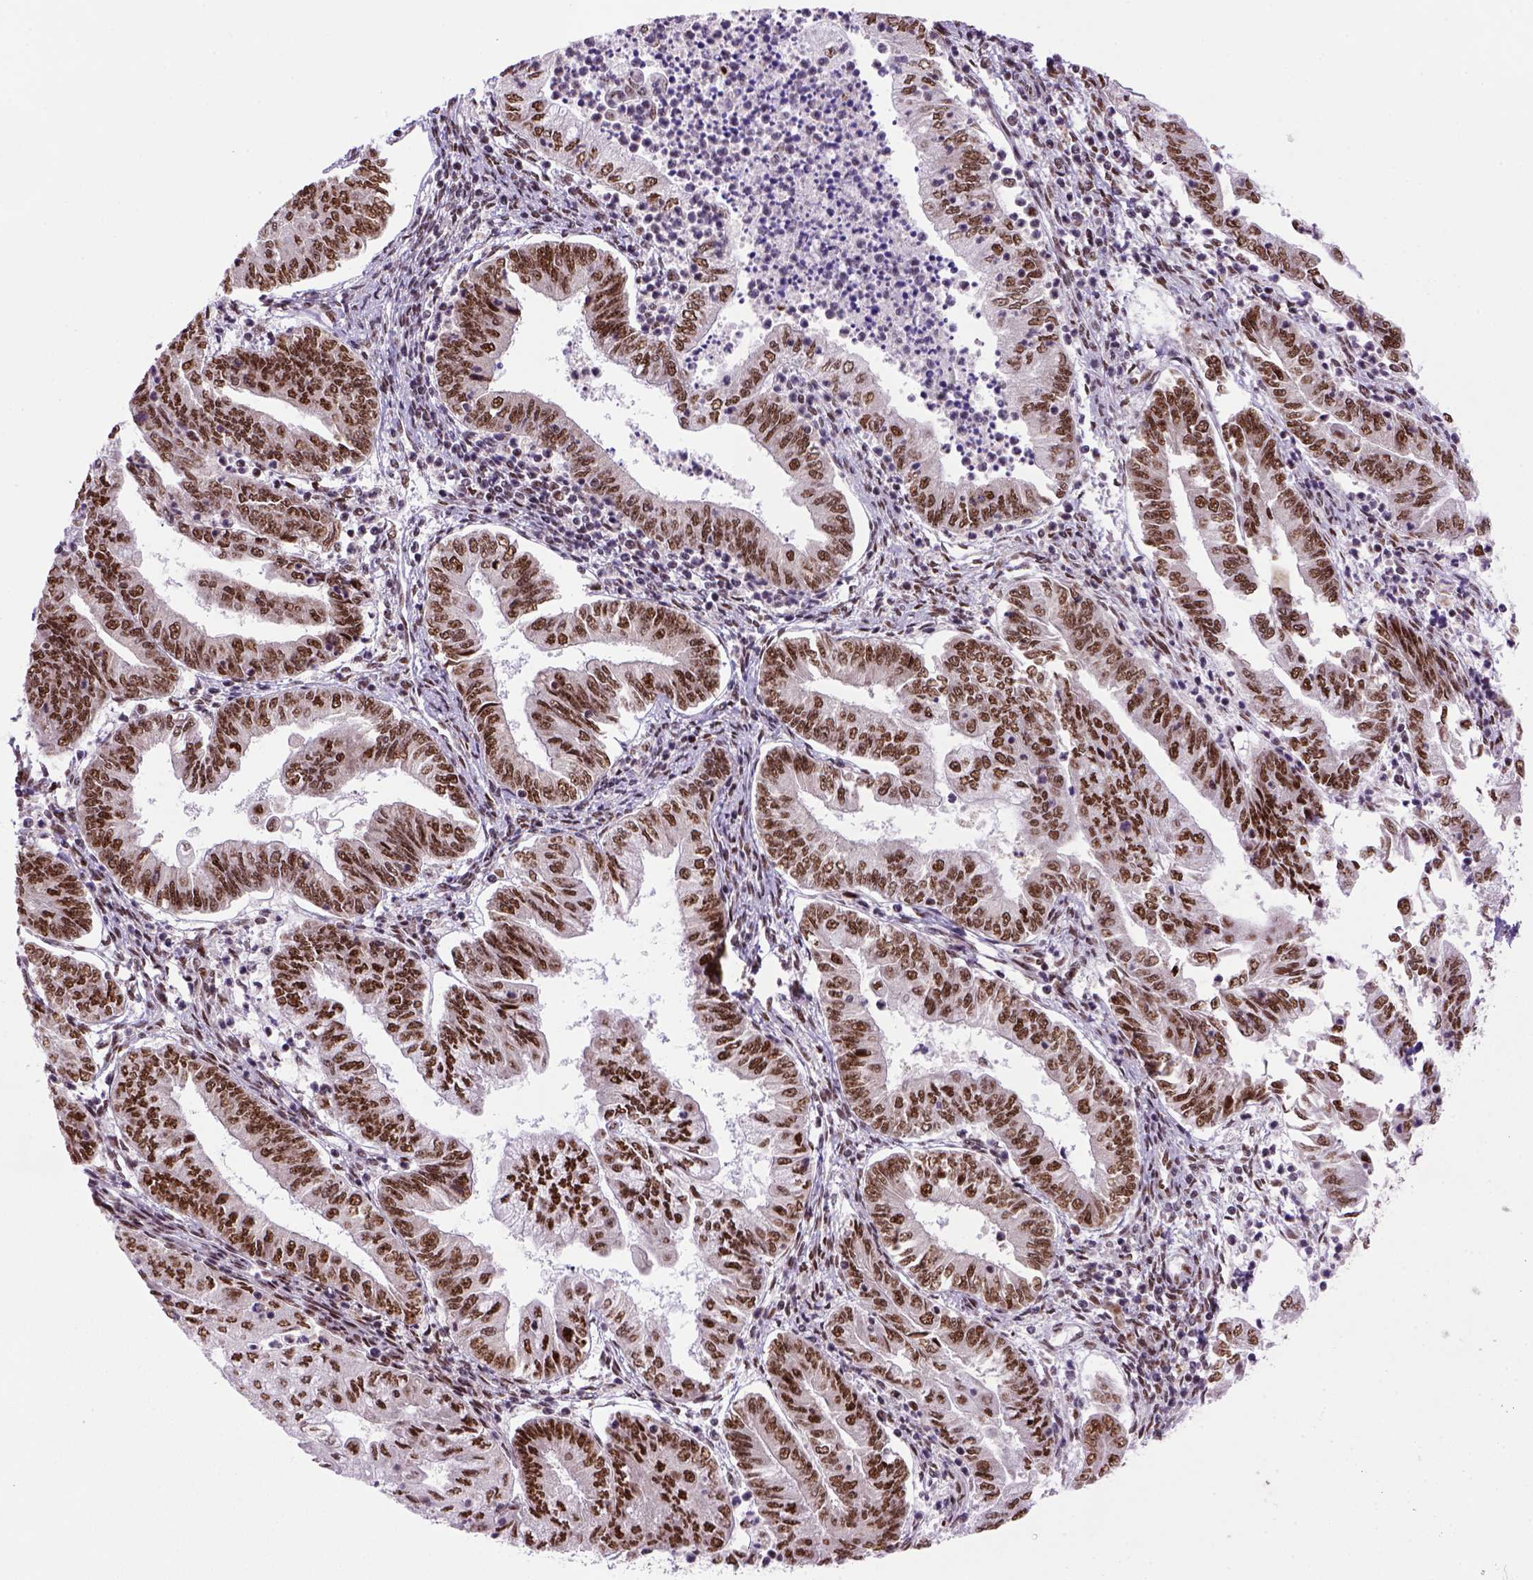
{"staining": {"intensity": "moderate", "quantity": ">75%", "location": "cytoplasmic/membranous"}, "tissue": "endometrial cancer", "cell_type": "Tumor cells", "image_type": "cancer", "snomed": [{"axis": "morphology", "description": "Adenocarcinoma, NOS"}, {"axis": "topography", "description": "Endometrium"}], "caption": "IHC photomicrograph of neoplastic tissue: human endometrial adenocarcinoma stained using immunohistochemistry exhibits medium levels of moderate protein expression localized specifically in the cytoplasmic/membranous of tumor cells, appearing as a cytoplasmic/membranous brown color.", "gene": "NSMCE2", "patient": {"sex": "female", "age": 55}}